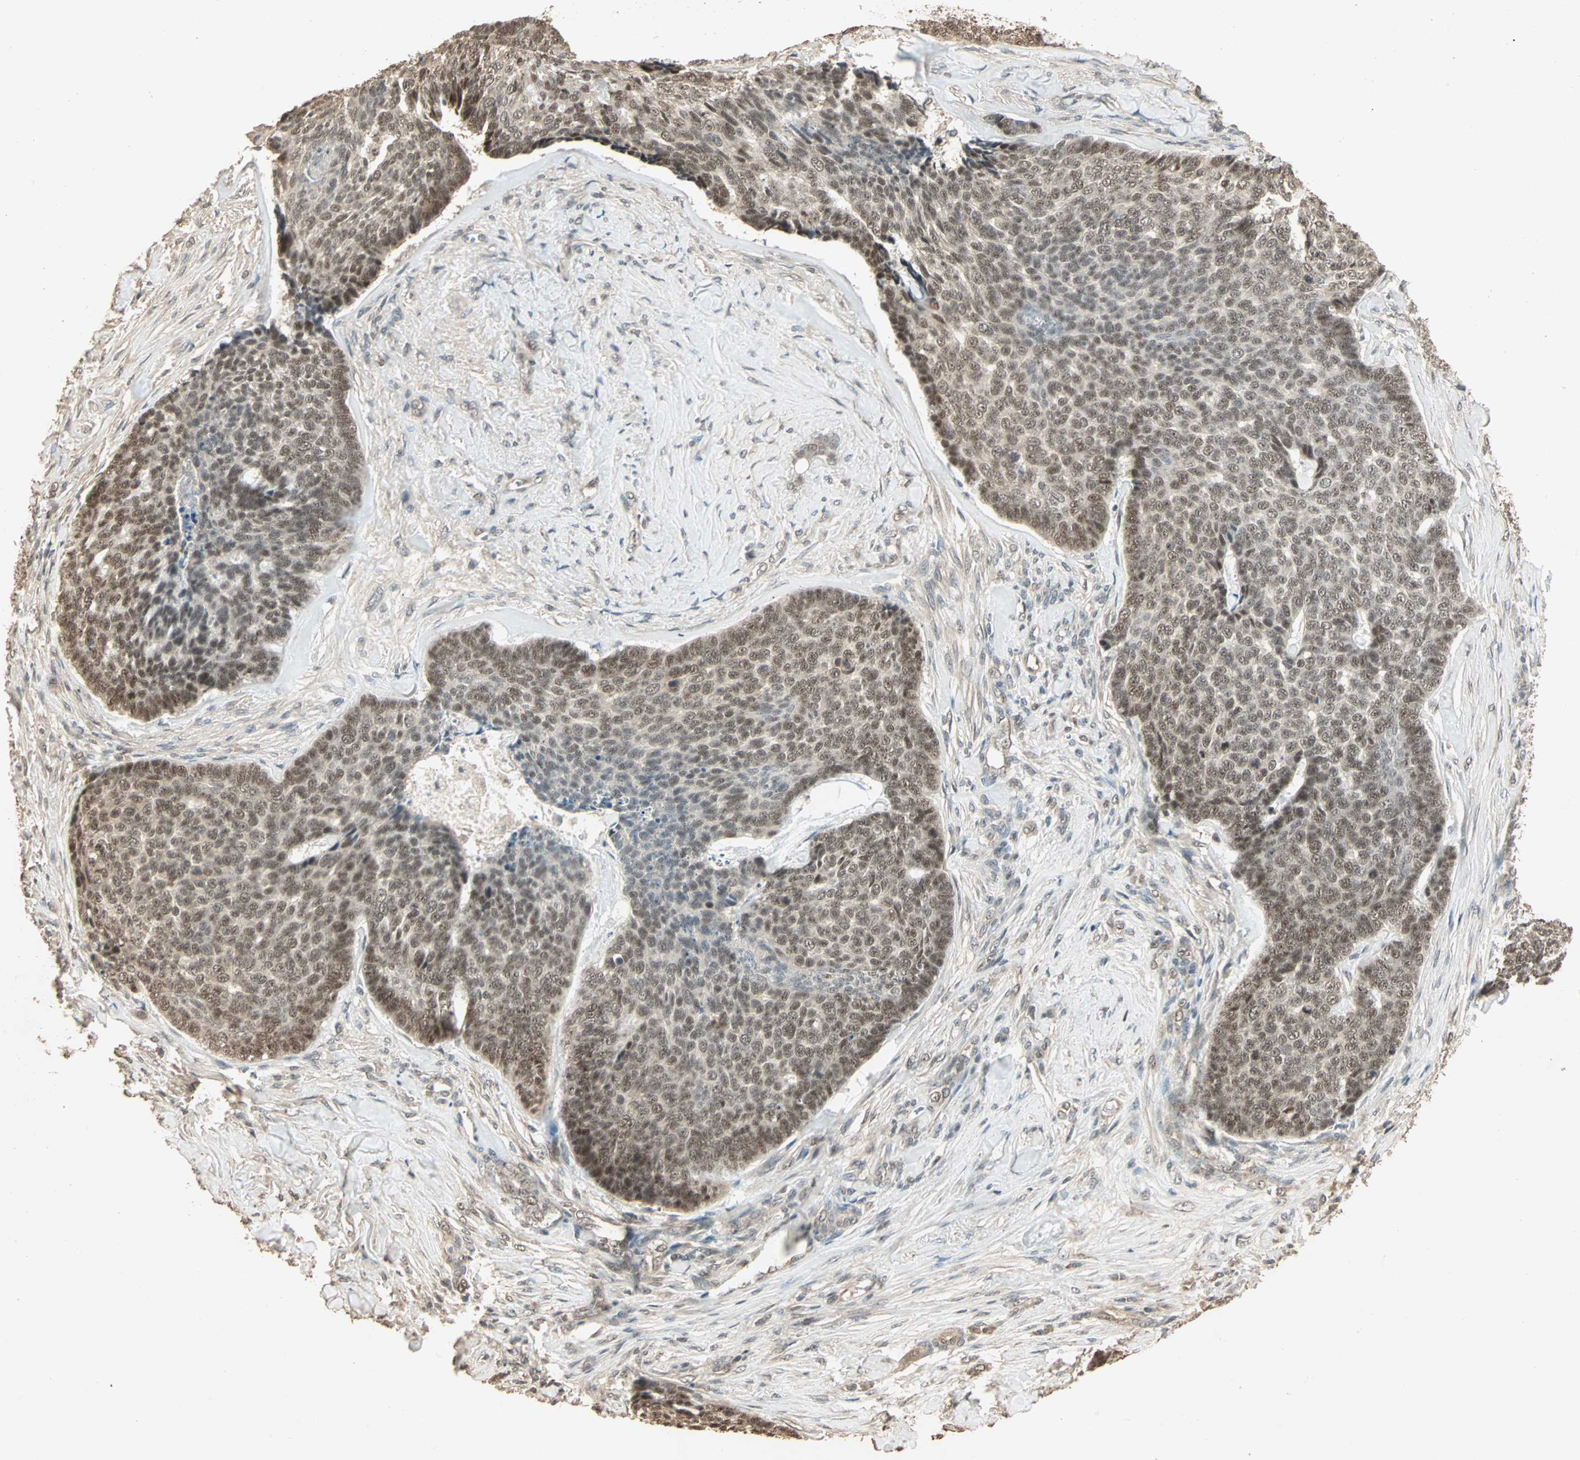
{"staining": {"intensity": "moderate", "quantity": ">75%", "location": "cytoplasmic/membranous,nuclear"}, "tissue": "skin cancer", "cell_type": "Tumor cells", "image_type": "cancer", "snomed": [{"axis": "morphology", "description": "Basal cell carcinoma"}, {"axis": "topography", "description": "Skin"}], "caption": "The immunohistochemical stain shows moderate cytoplasmic/membranous and nuclear staining in tumor cells of skin cancer tissue.", "gene": "ZBTB33", "patient": {"sex": "male", "age": 84}}